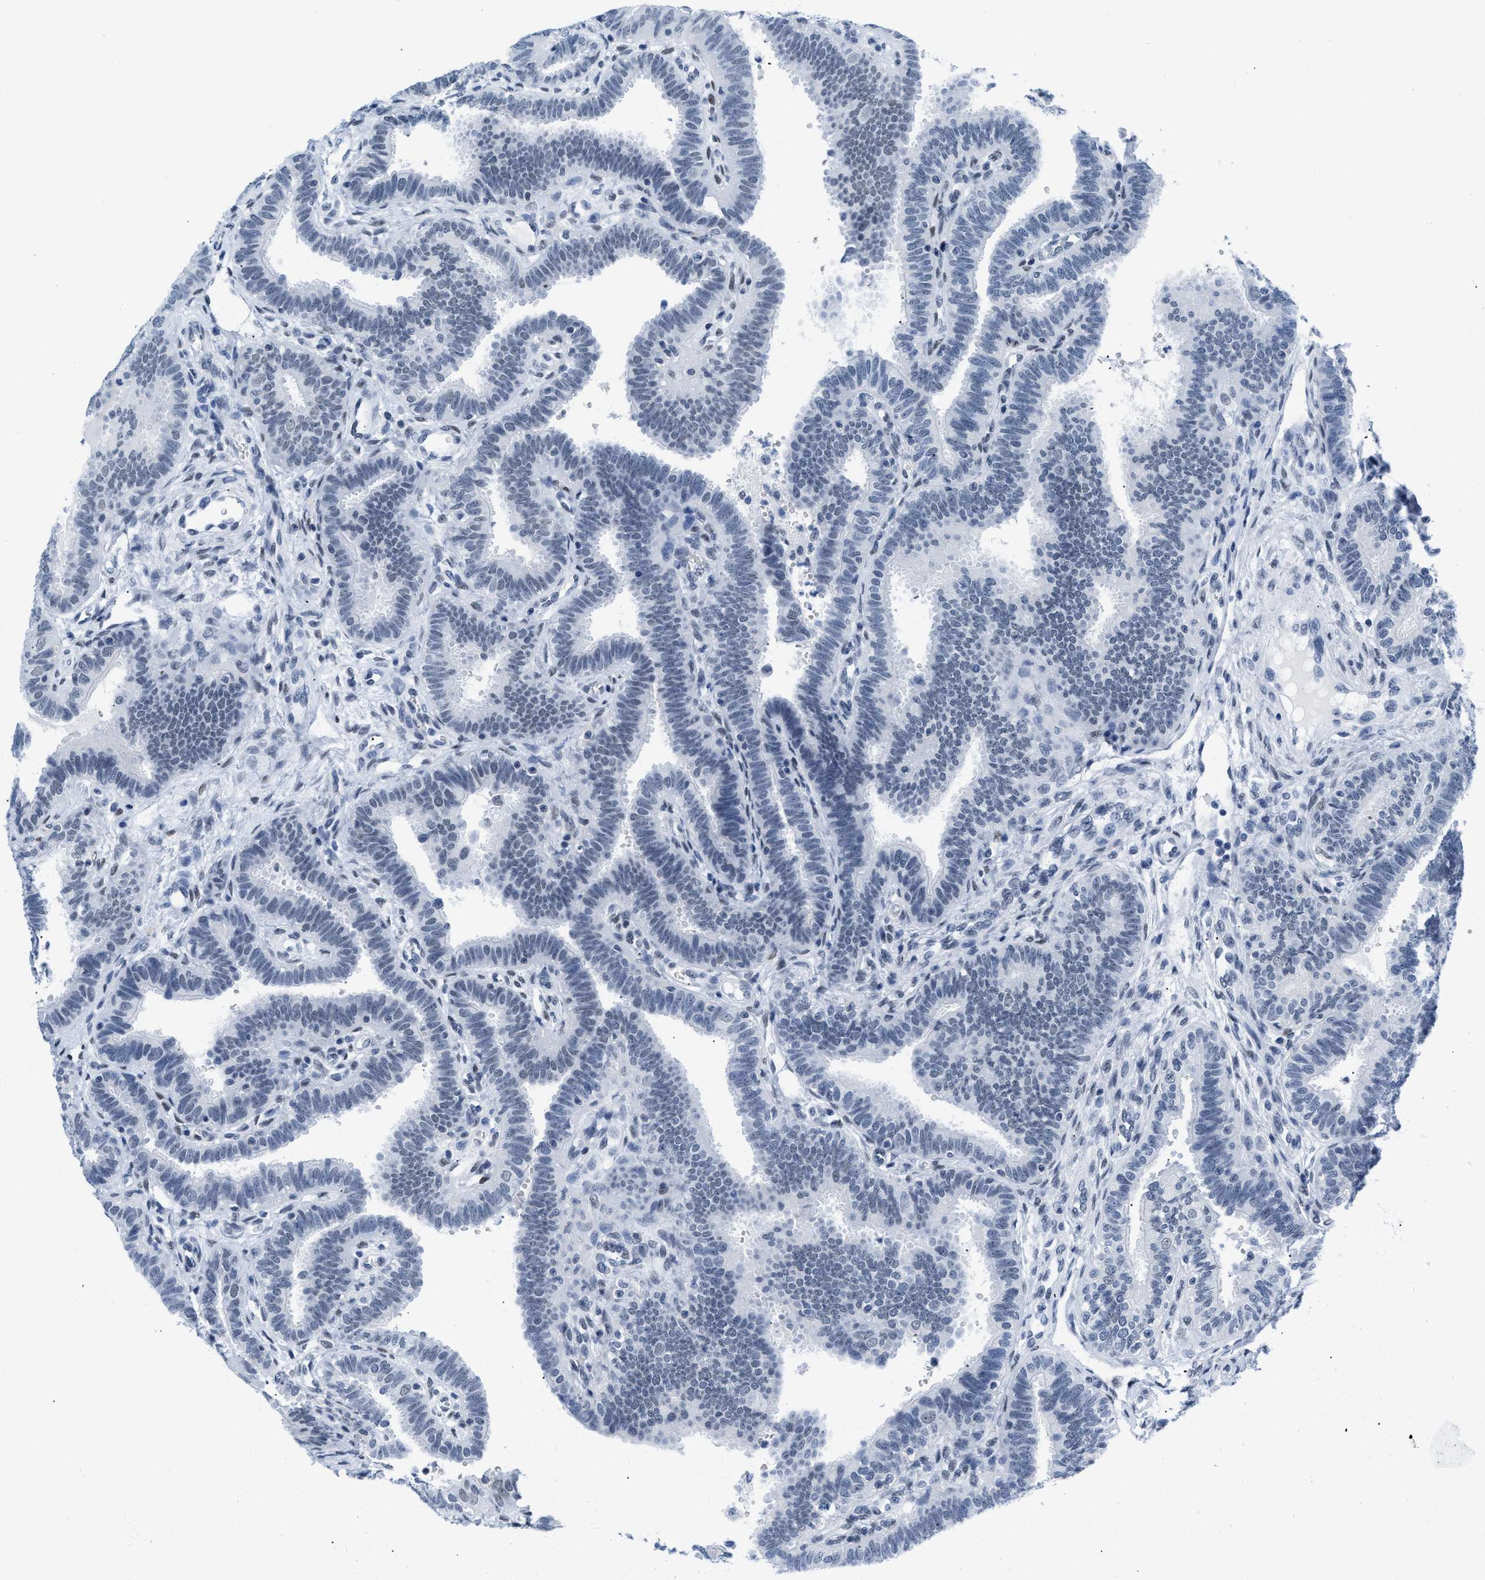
{"staining": {"intensity": "negative", "quantity": "none", "location": "none"}, "tissue": "fallopian tube", "cell_type": "Glandular cells", "image_type": "normal", "snomed": [{"axis": "morphology", "description": "Normal tissue, NOS"}, {"axis": "topography", "description": "Fallopian tube"}, {"axis": "topography", "description": "Placenta"}], "caption": "IHC micrograph of benign fallopian tube: fallopian tube stained with DAB shows no significant protein positivity in glandular cells.", "gene": "CTBP1", "patient": {"sex": "female", "age": 34}}